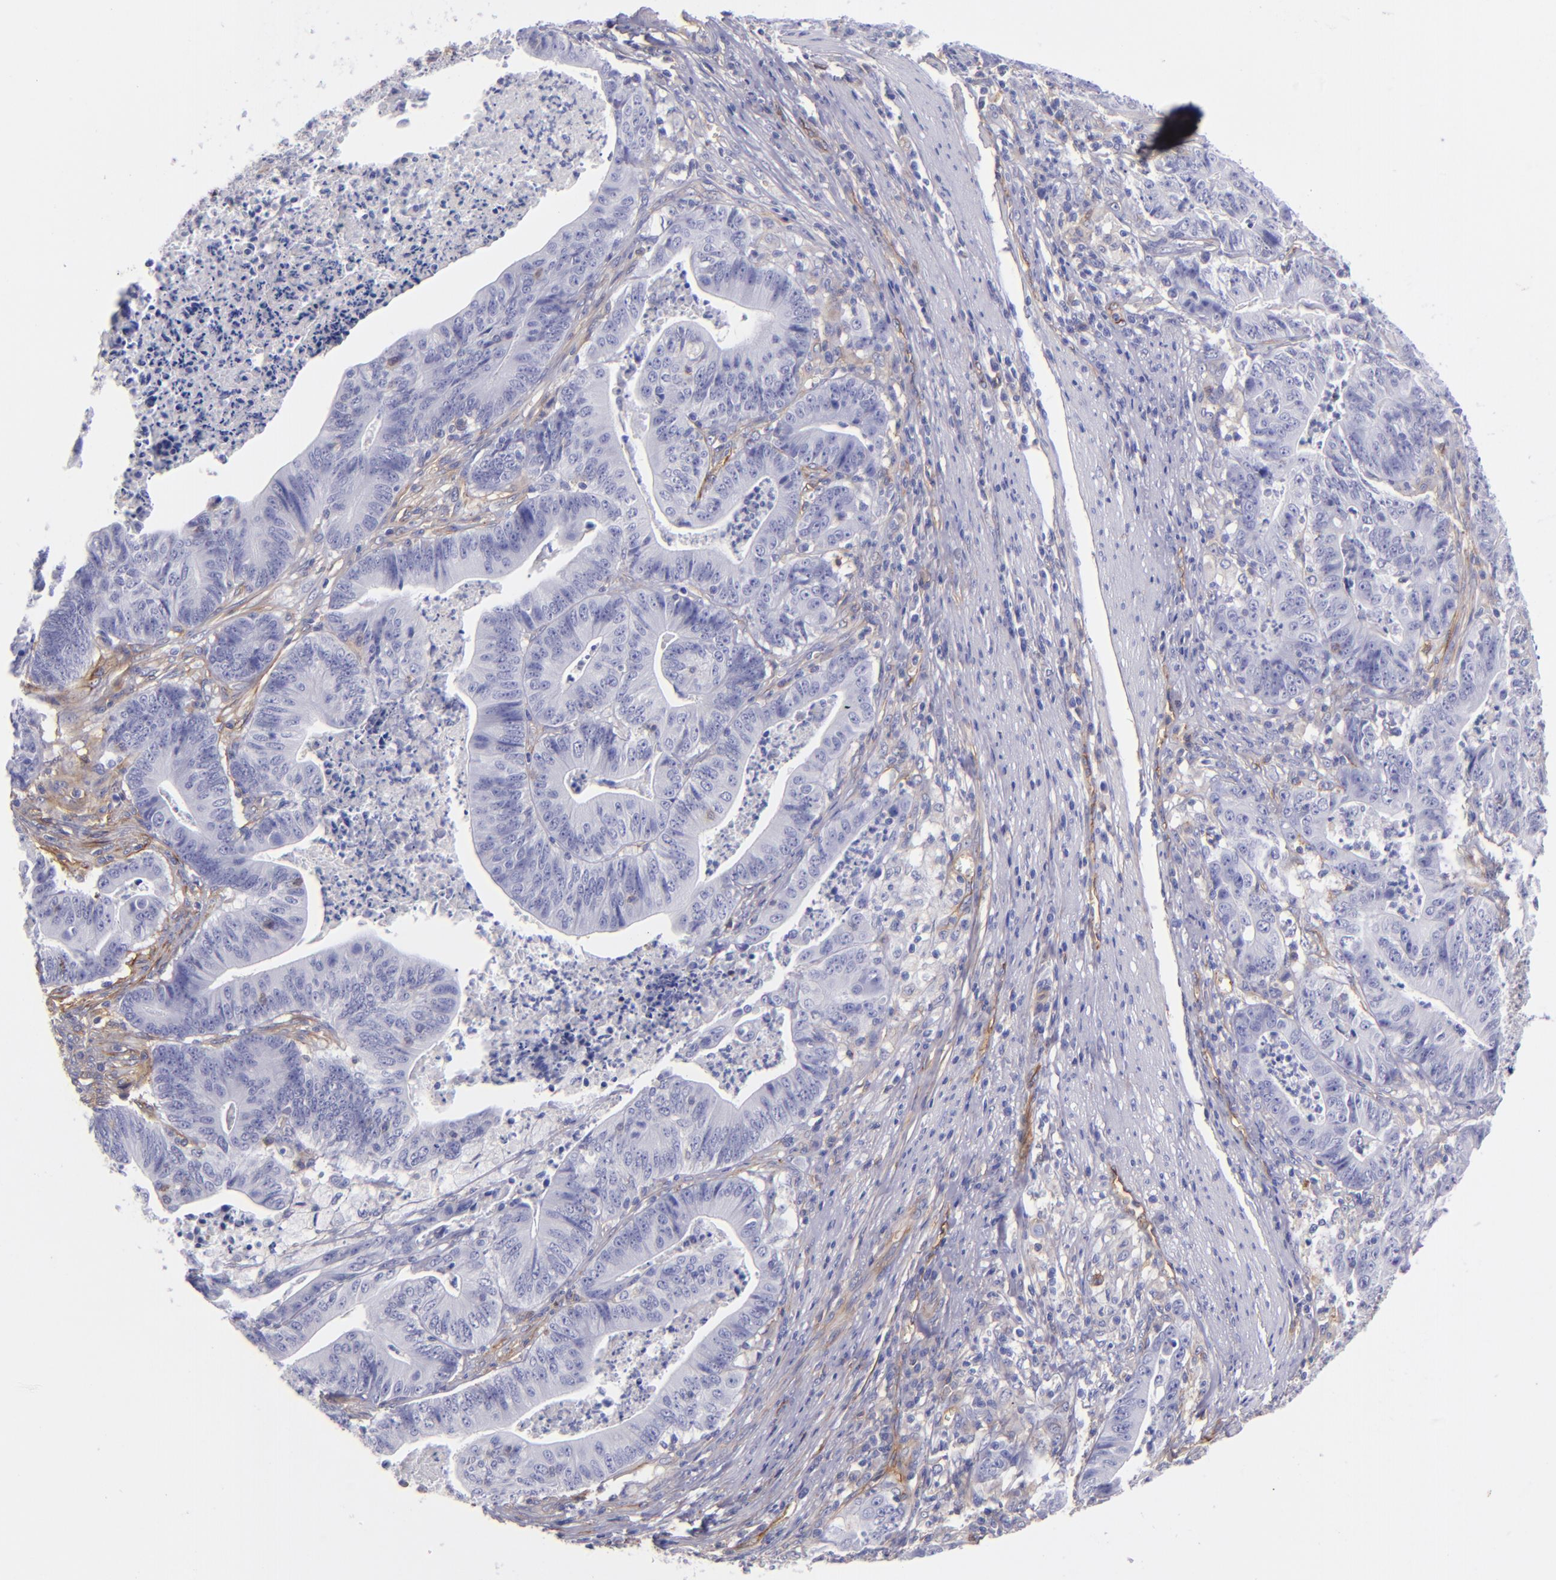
{"staining": {"intensity": "negative", "quantity": "none", "location": "none"}, "tissue": "stomach cancer", "cell_type": "Tumor cells", "image_type": "cancer", "snomed": [{"axis": "morphology", "description": "Adenocarcinoma, NOS"}, {"axis": "topography", "description": "Stomach, lower"}], "caption": "Micrograph shows no protein expression in tumor cells of stomach adenocarcinoma tissue.", "gene": "ENTPD1", "patient": {"sex": "female", "age": 86}}